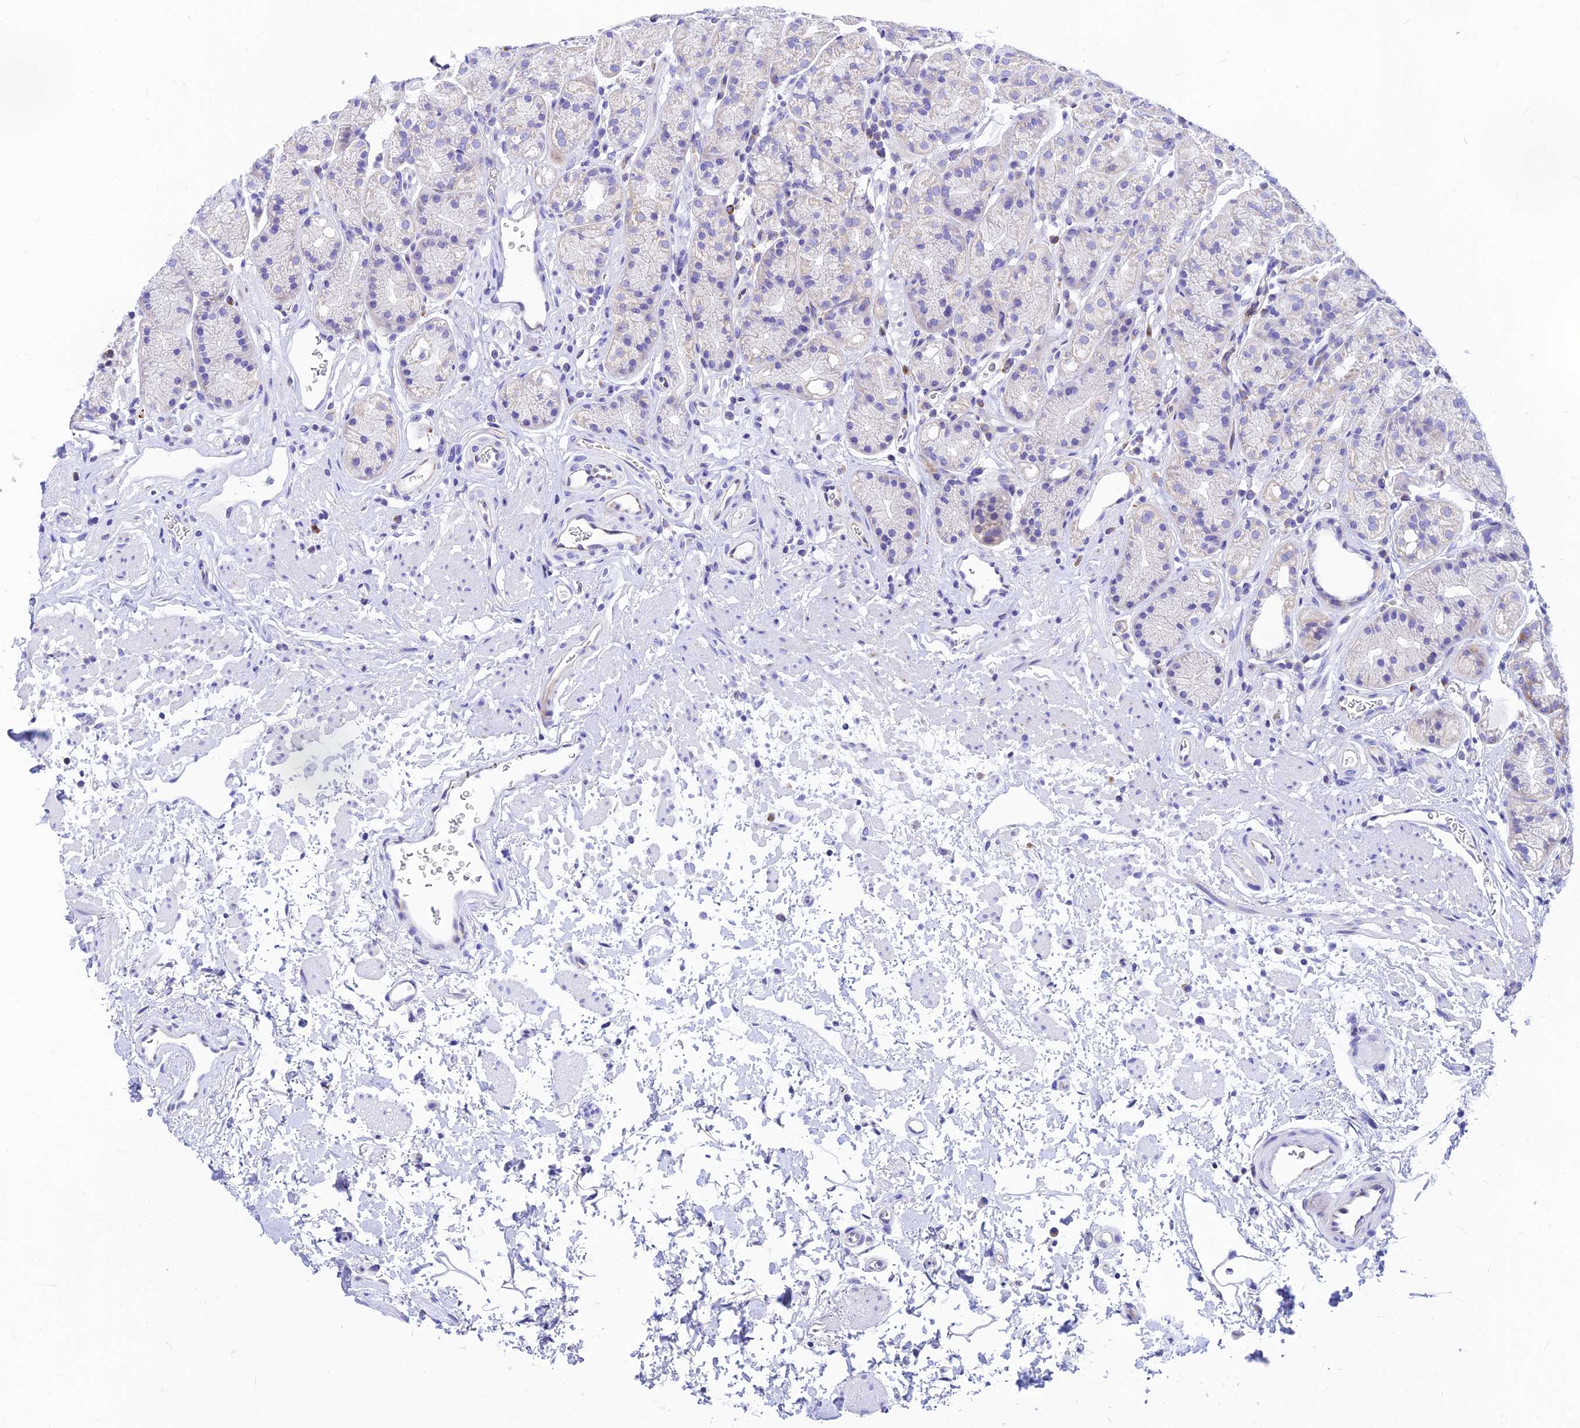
{"staining": {"intensity": "weak", "quantity": "<25%", "location": "cytoplasmic/membranous"}, "tissue": "stomach", "cell_type": "Glandular cells", "image_type": "normal", "snomed": [{"axis": "morphology", "description": "Normal tissue, NOS"}, {"axis": "topography", "description": "Stomach"}], "caption": "This histopathology image is of benign stomach stained with immunohistochemistry to label a protein in brown with the nuclei are counter-stained blue. There is no expression in glandular cells.", "gene": "CNOT6", "patient": {"sex": "male", "age": 63}}